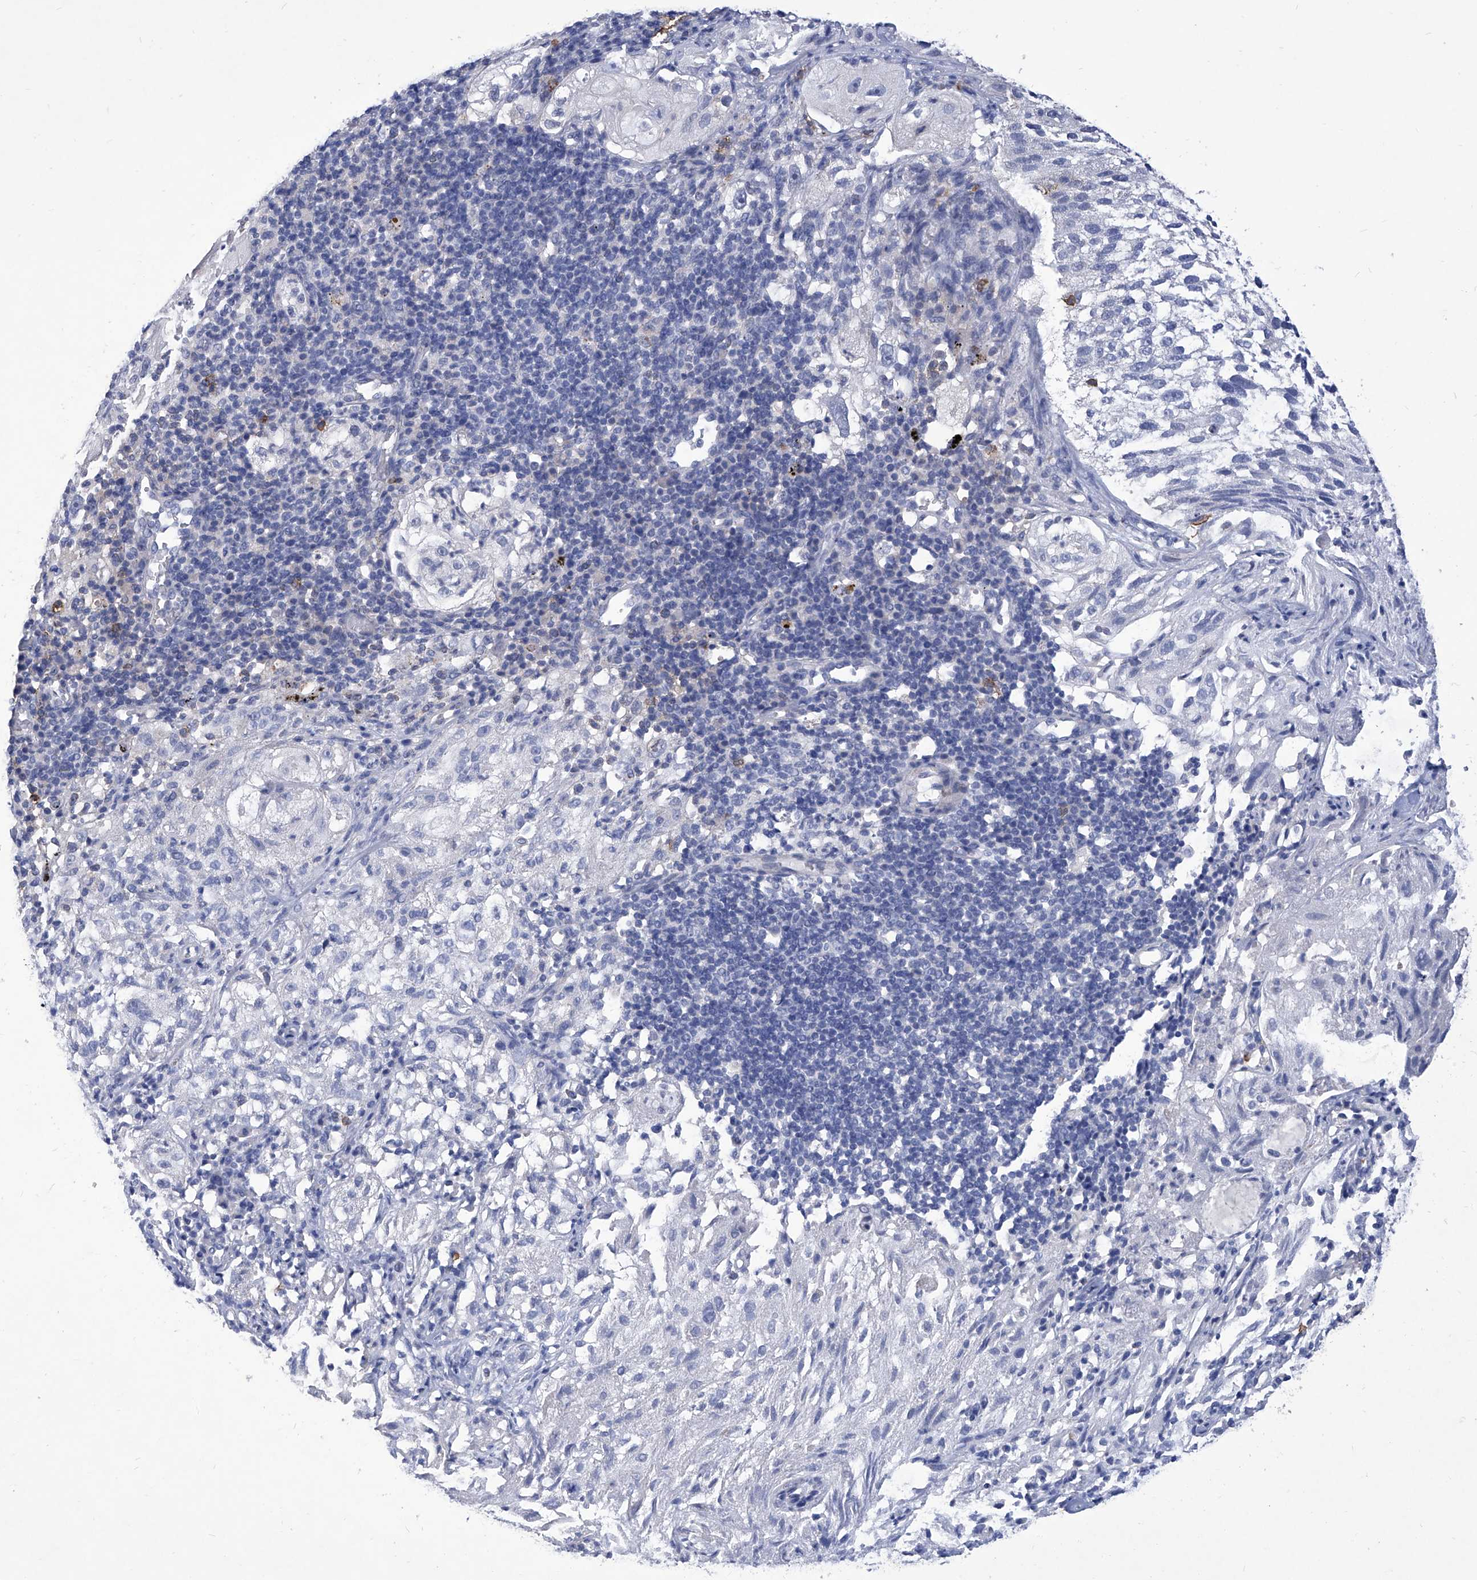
{"staining": {"intensity": "negative", "quantity": "none", "location": "none"}, "tissue": "lung cancer", "cell_type": "Tumor cells", "image_type": "cancer", "snomed": [{"axis": "morphology", "description": "Inflammation, NOS"}, {"axis": "morphology", "description": "Squamous cell carcinoma, NOS"}, {"axis": "topography", "description": "Lymph node"}, {"axis": "topography", "description": "Soft tissue"}, {"axis": "topography", "description": "Lung"}], "caption": "IHC of lung cancer exhibits no staining in tumor cells.", "gene": "IFNL2", "patient": {"sex": "male", "age": 66}}